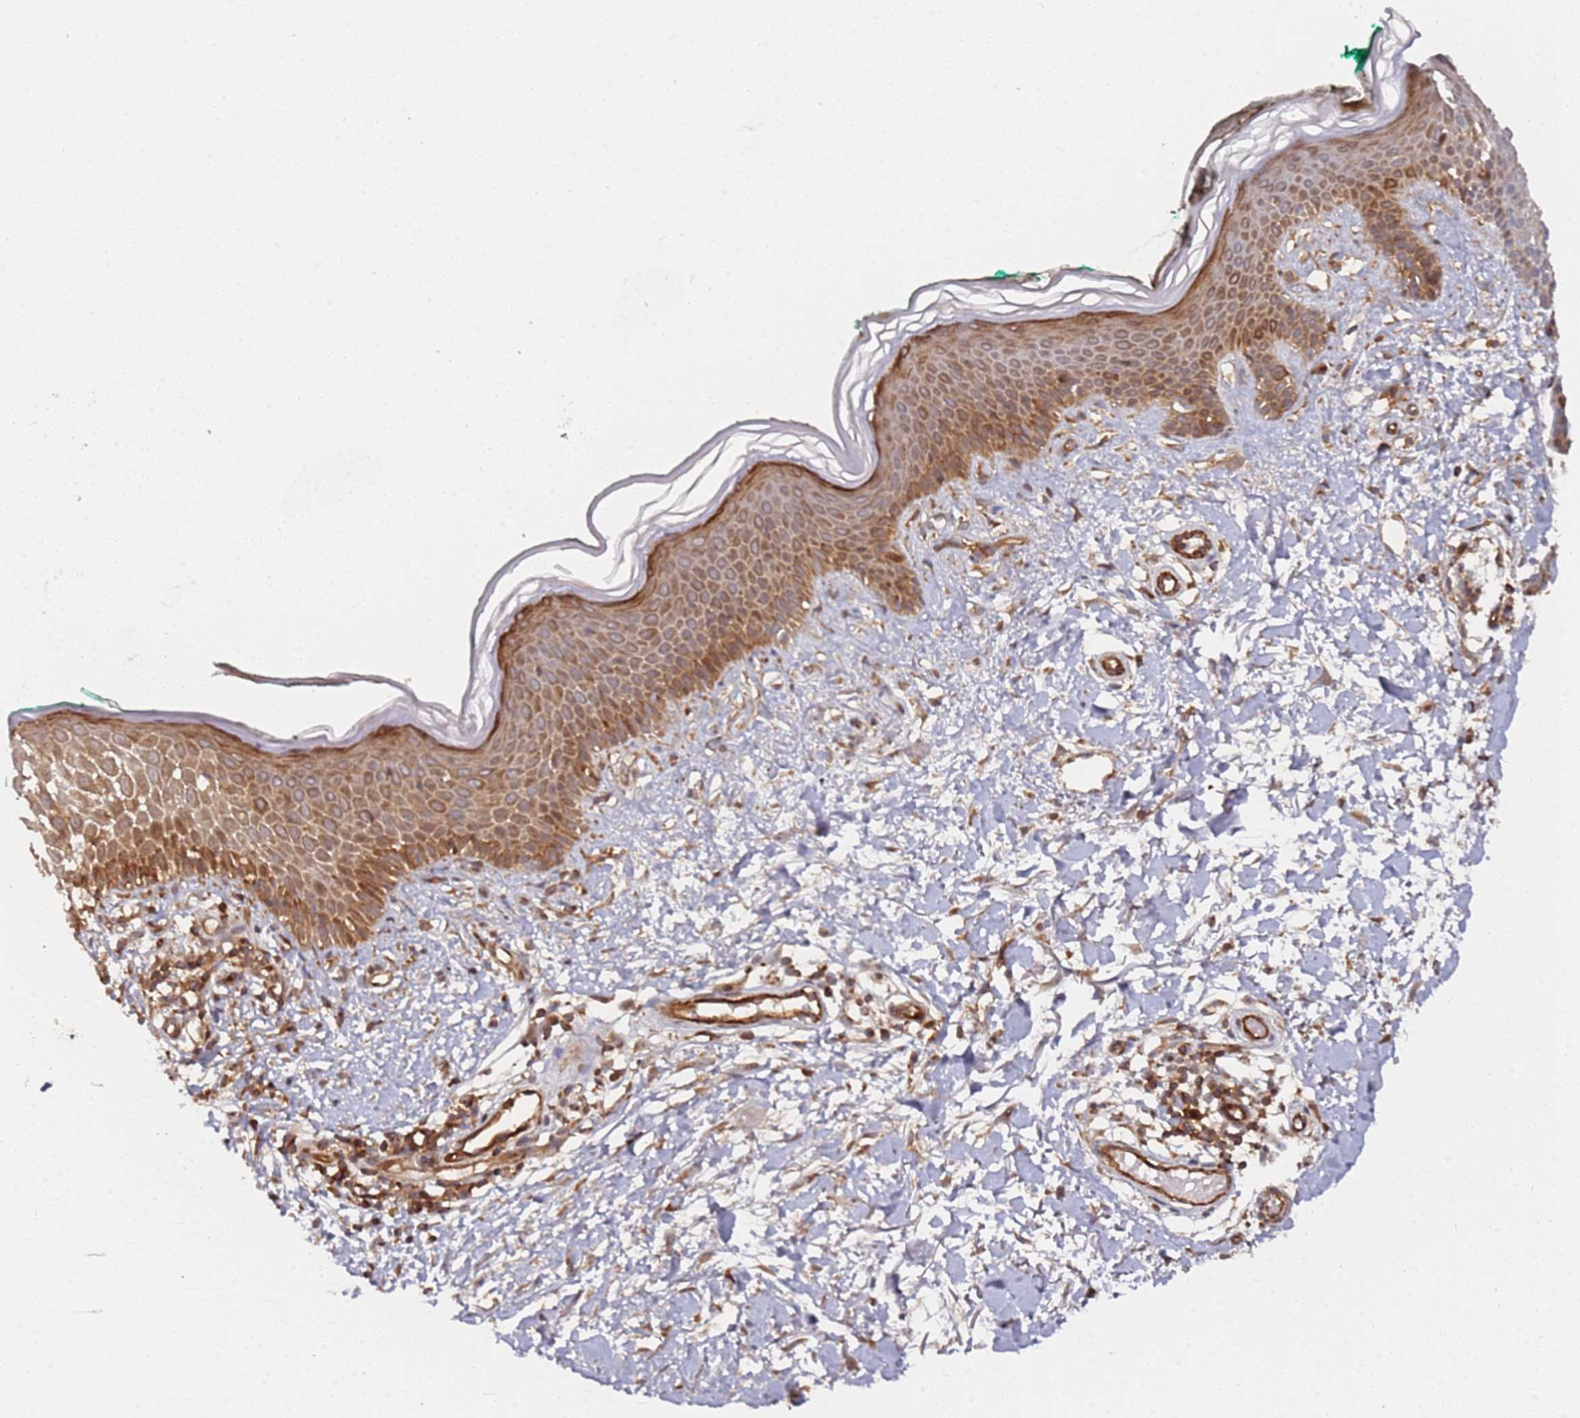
{"staining": {"intensity": "strong", "quantity": ">75%", "location": "cytoplasmic/membranous"}, "tissue": "skin", "cell_type": "Fibroblasts", "image_type": "normal", "snomed": [{"axis": "morphology", "description": "Normal tissue, NOS"}, {"axis": "morphology", "description": "Malignant melanoma, NOS"}, {"axis": "topography", "description": "Skin"}], "caption": "Protein staining of benign skin shows strong cytoplasmic/membranous positivity in approximately >75% of fibroblasts. The staining is performed using DAB brown chromogen to label protein expression. The nuclei are counter-stained blue using hematoxylin.", "gene": "DDX60", "patient": {"sex": "male", "age": 62}}